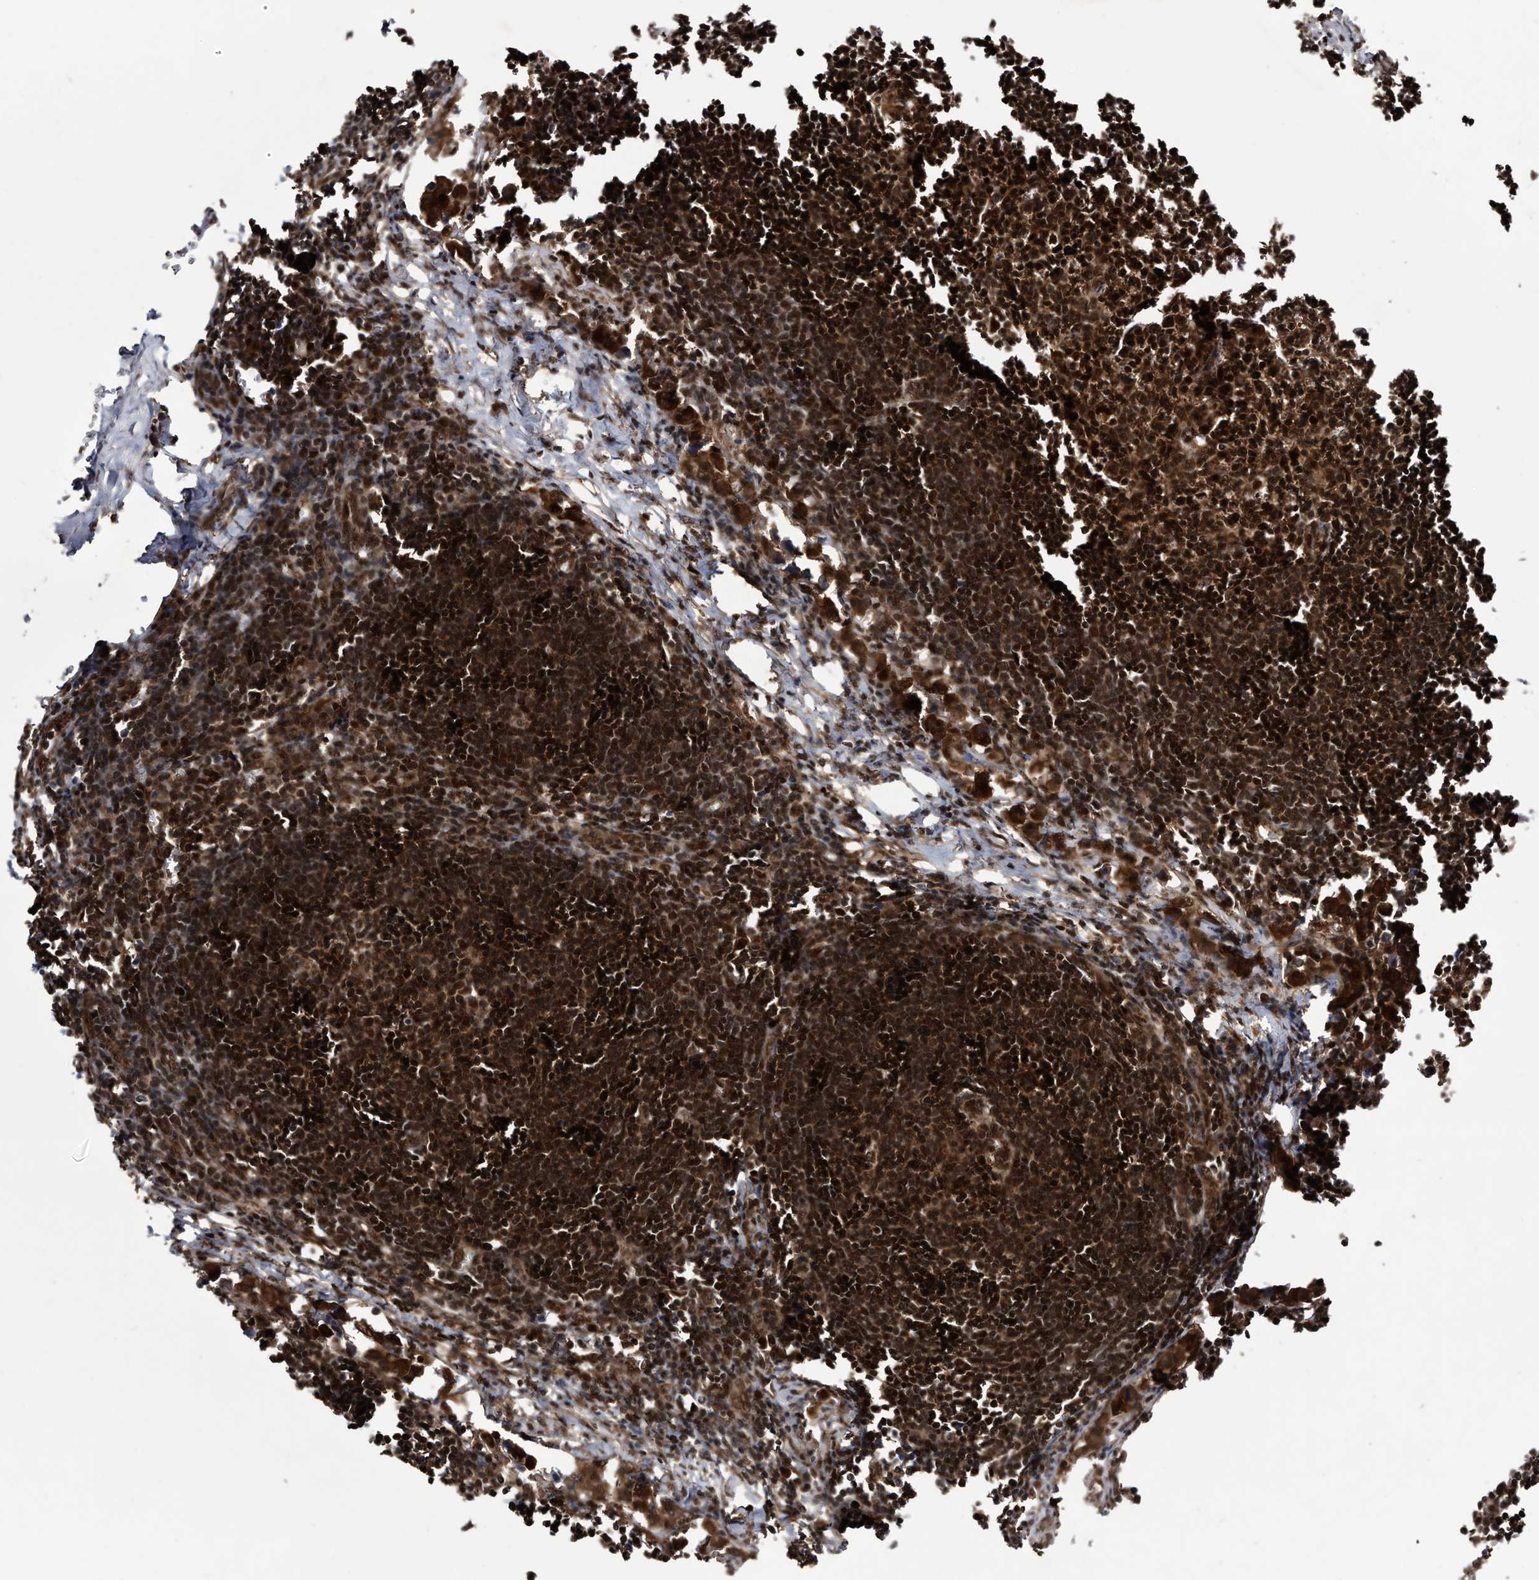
{"staining": {"intensity": "moderate", "quantity": ">75%", "location": "cytoplasmic/membranous,nuclear"}, "tissue": "lymph node", "cell_type": "Germinal center cells", "image_type": "normal", "snomed": [{"axis": "morphology", "description": "Normal tissue, NOS"}, {"axis": "morphology", "description": "Malignant melanoma, Metastatic site"}, {"axis": "topography", "description": "Lymph node"}], "caption": "Protein expression analysis of unremarkable lymph node demonstrates moderate cytoplasmic/membranous,nuclear staining in about >75% of germinal center cells. (Brightfield microscopy of DAB IHC at high magnification).", "gene": "RAD23B", "patient": {"sex": "male", "age": 41}}